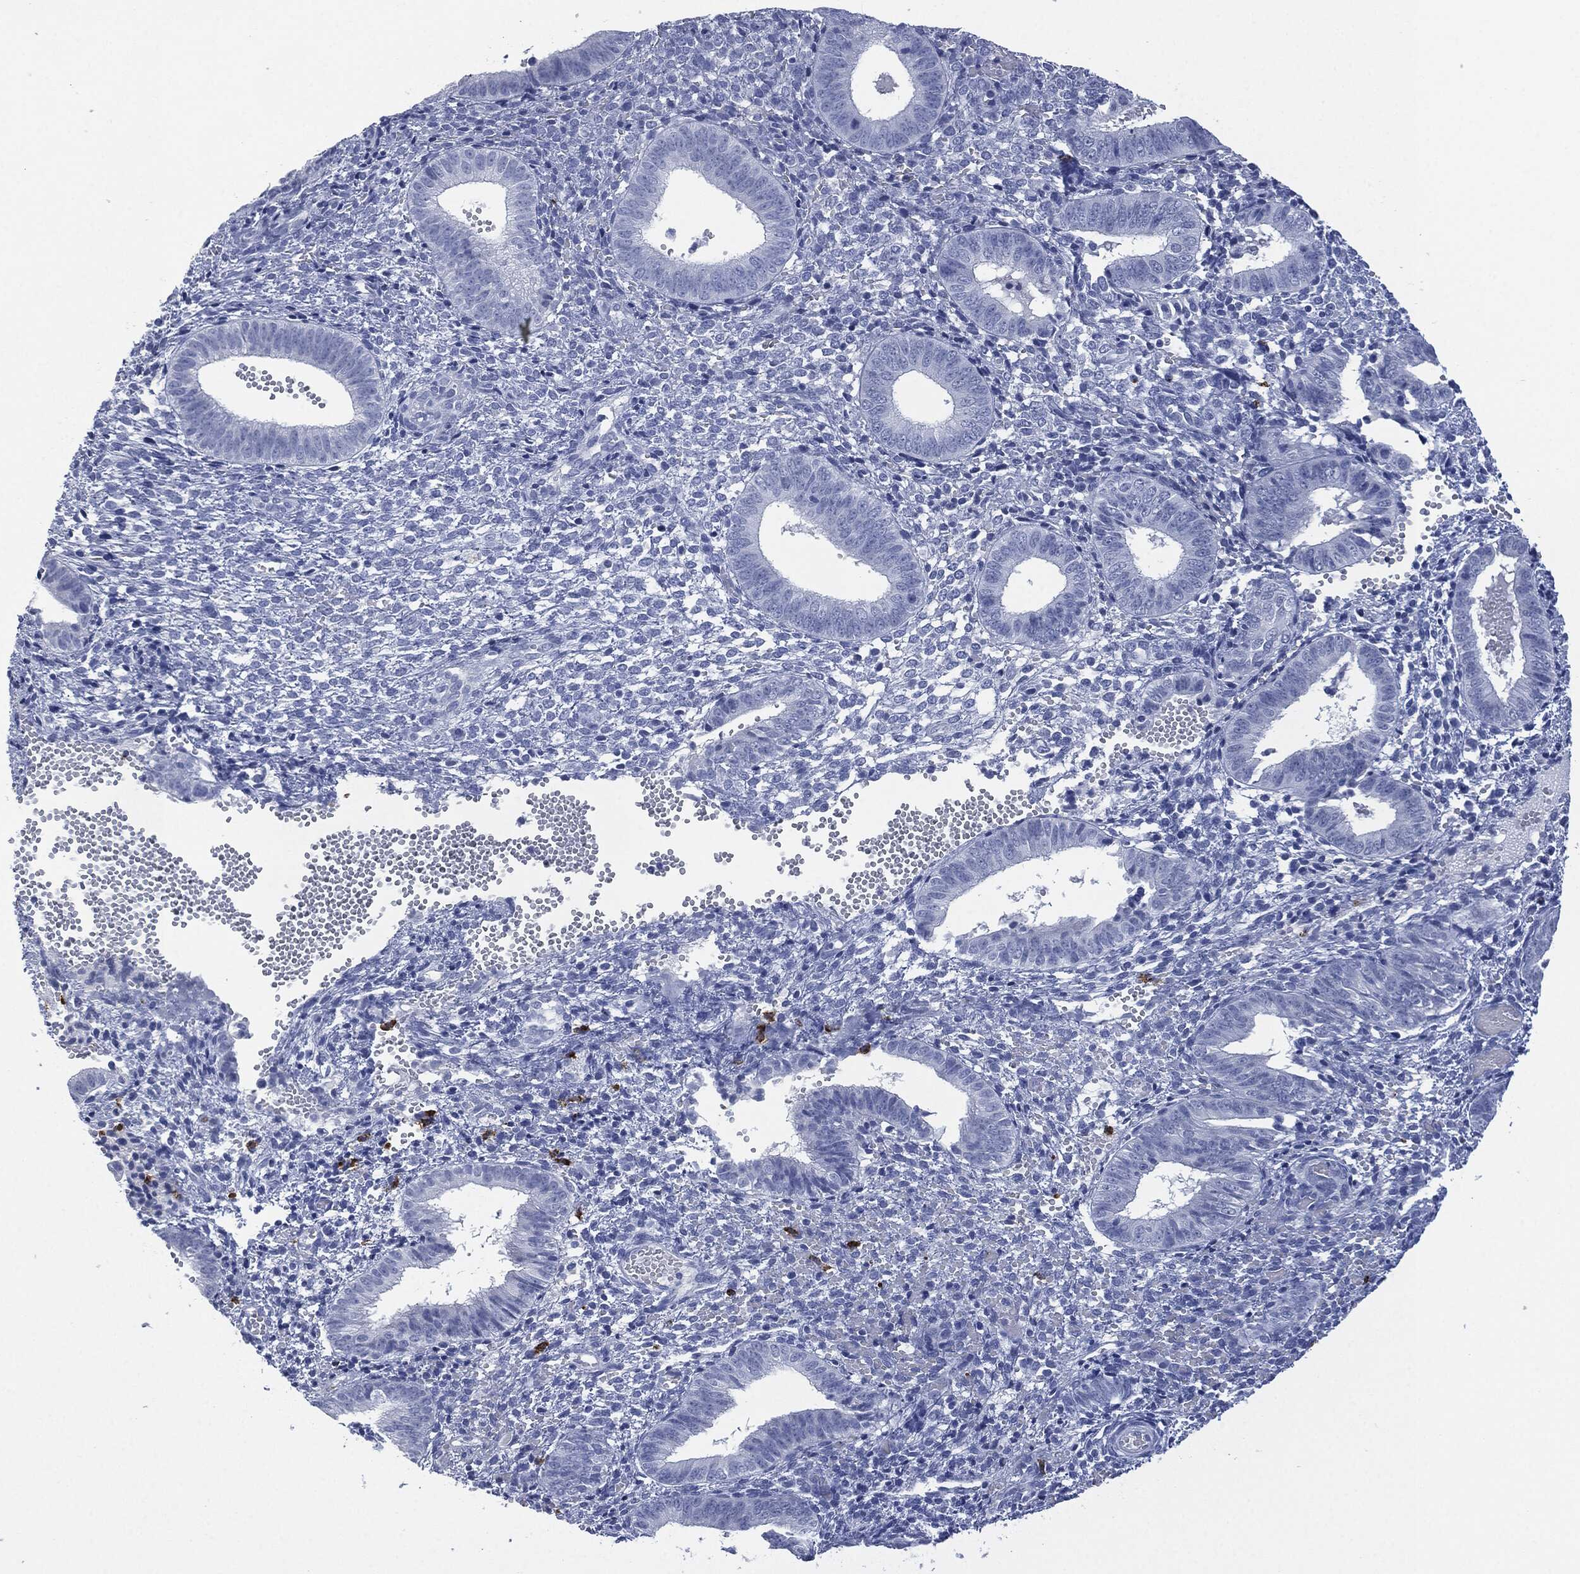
{"staining": {"intensity": "negative", "quantity": "none", "location": "none"}, "tissue": "endometrium", "cell_type": "Cells in endometrial stroma", "image_type": "normal", "snomed": [{"axis": "morphology", "description": "Normal tissue, NOS"}, {"axis": "topography", "description": "Endometrium"}], "caption": "IHC histopathology image of normal human endometrium stained for a protein (brown), which displays no staining in cells in endometrial stroma. (Brightfield microscopy of DAB (3,3'-diaminobenzidine) immunohistochemistry at high magnification).", "gene": "CEACAM8", "patient": {"sex": "female", "age": 42}}